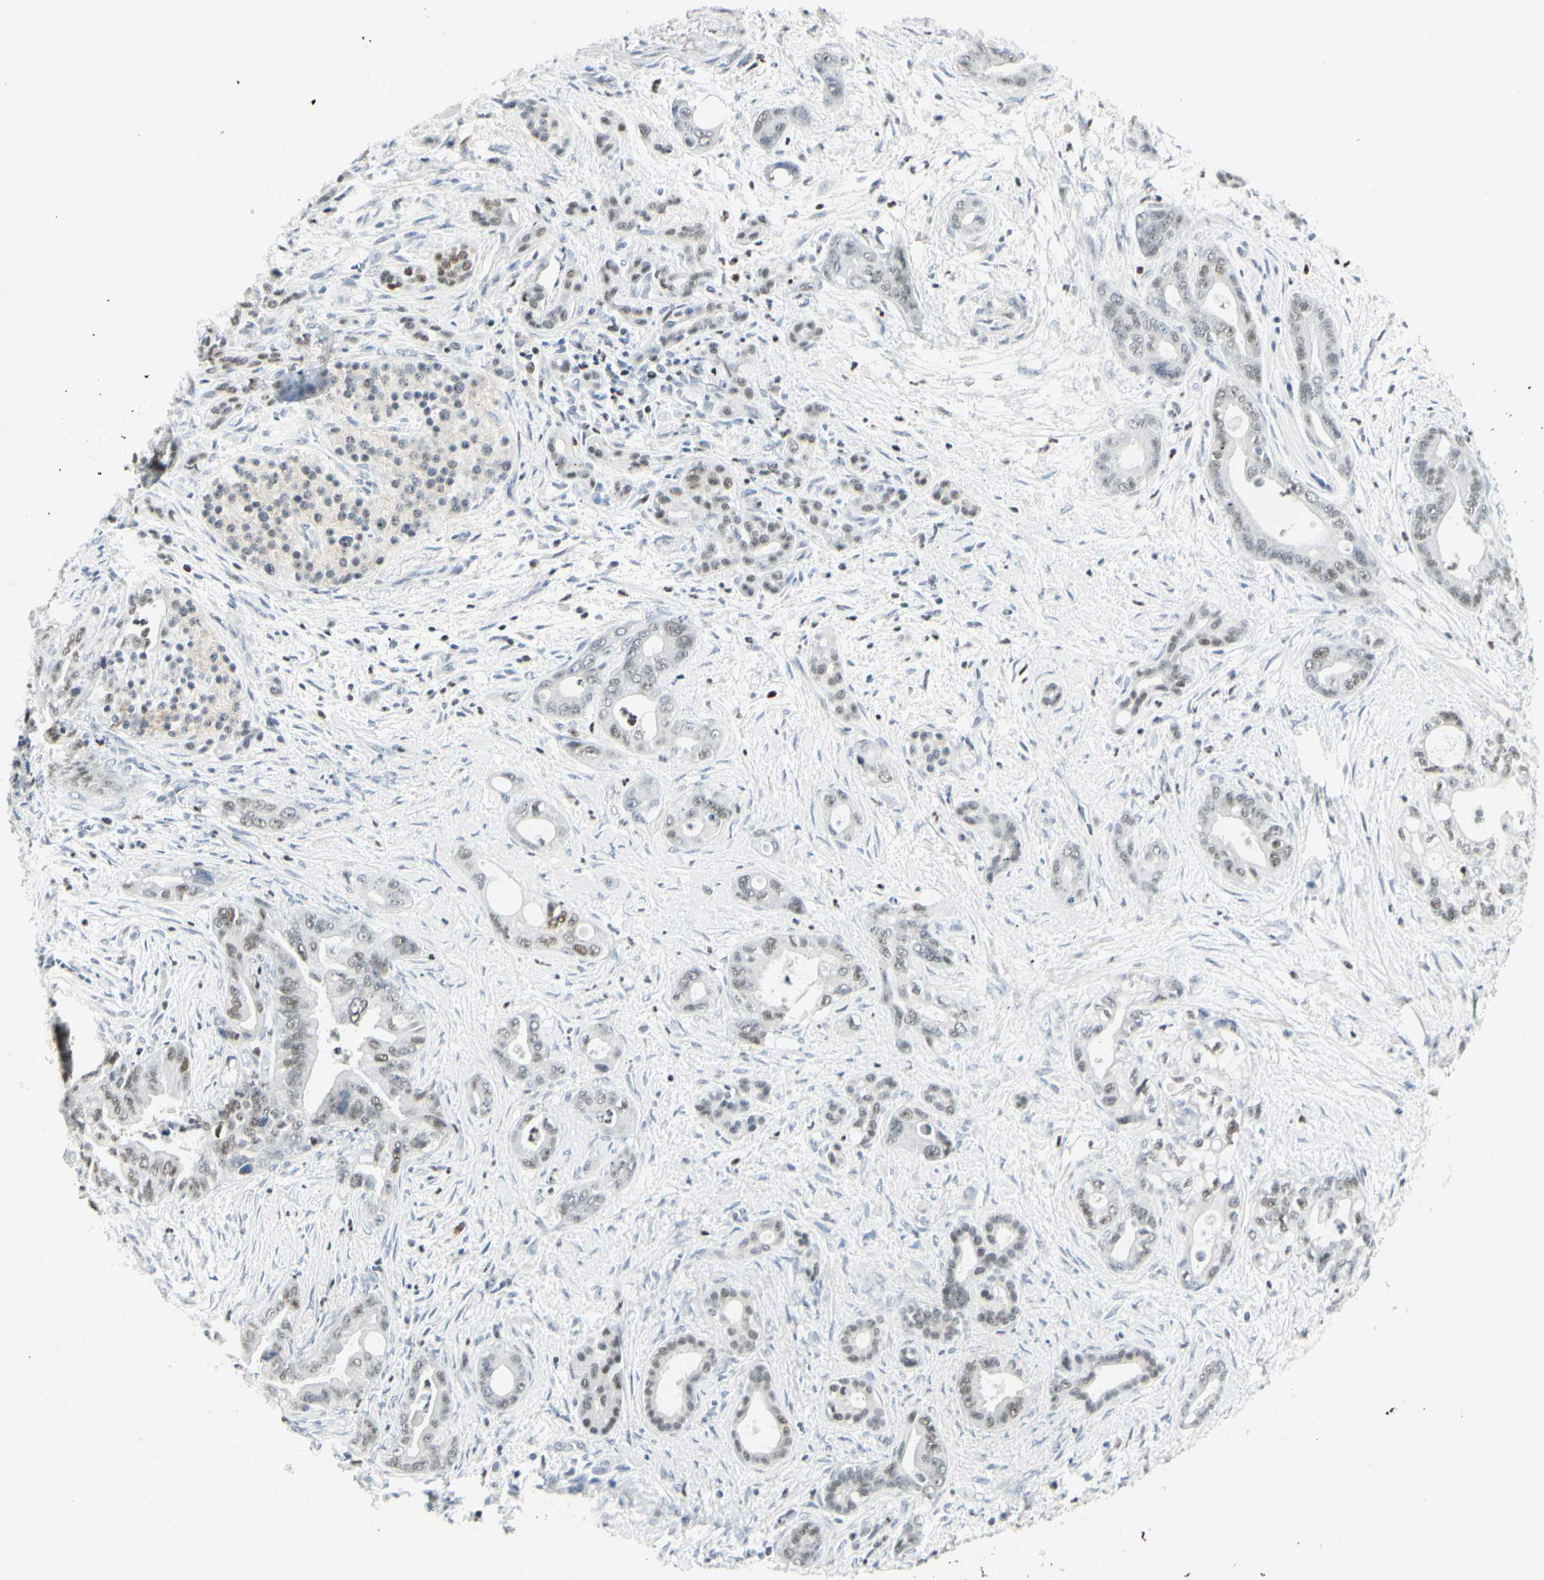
{"staining": {"intensity": "weak", "quantity": ">75%", "location": "nuclear"}, "tissue": "pancreatic cancer", "cell_type": "Tumor cells", "image_type": "cancer", "snomed": [{"axis": "morphology", "description": "Adenocarcinoma, NOS"}, {"axis": "topography", "description": "Pancreas"}], "caption": "This histopathology image demonstrates pancreatic cancer stained with immunohistochemistry to label a protein in brown. The nuclear of tumor cells show weak positivity for the protein. Nuclei are counter-stained blue.", "gene": "ZBTB7B", "patient": {"sex": "male", "age": 70}}